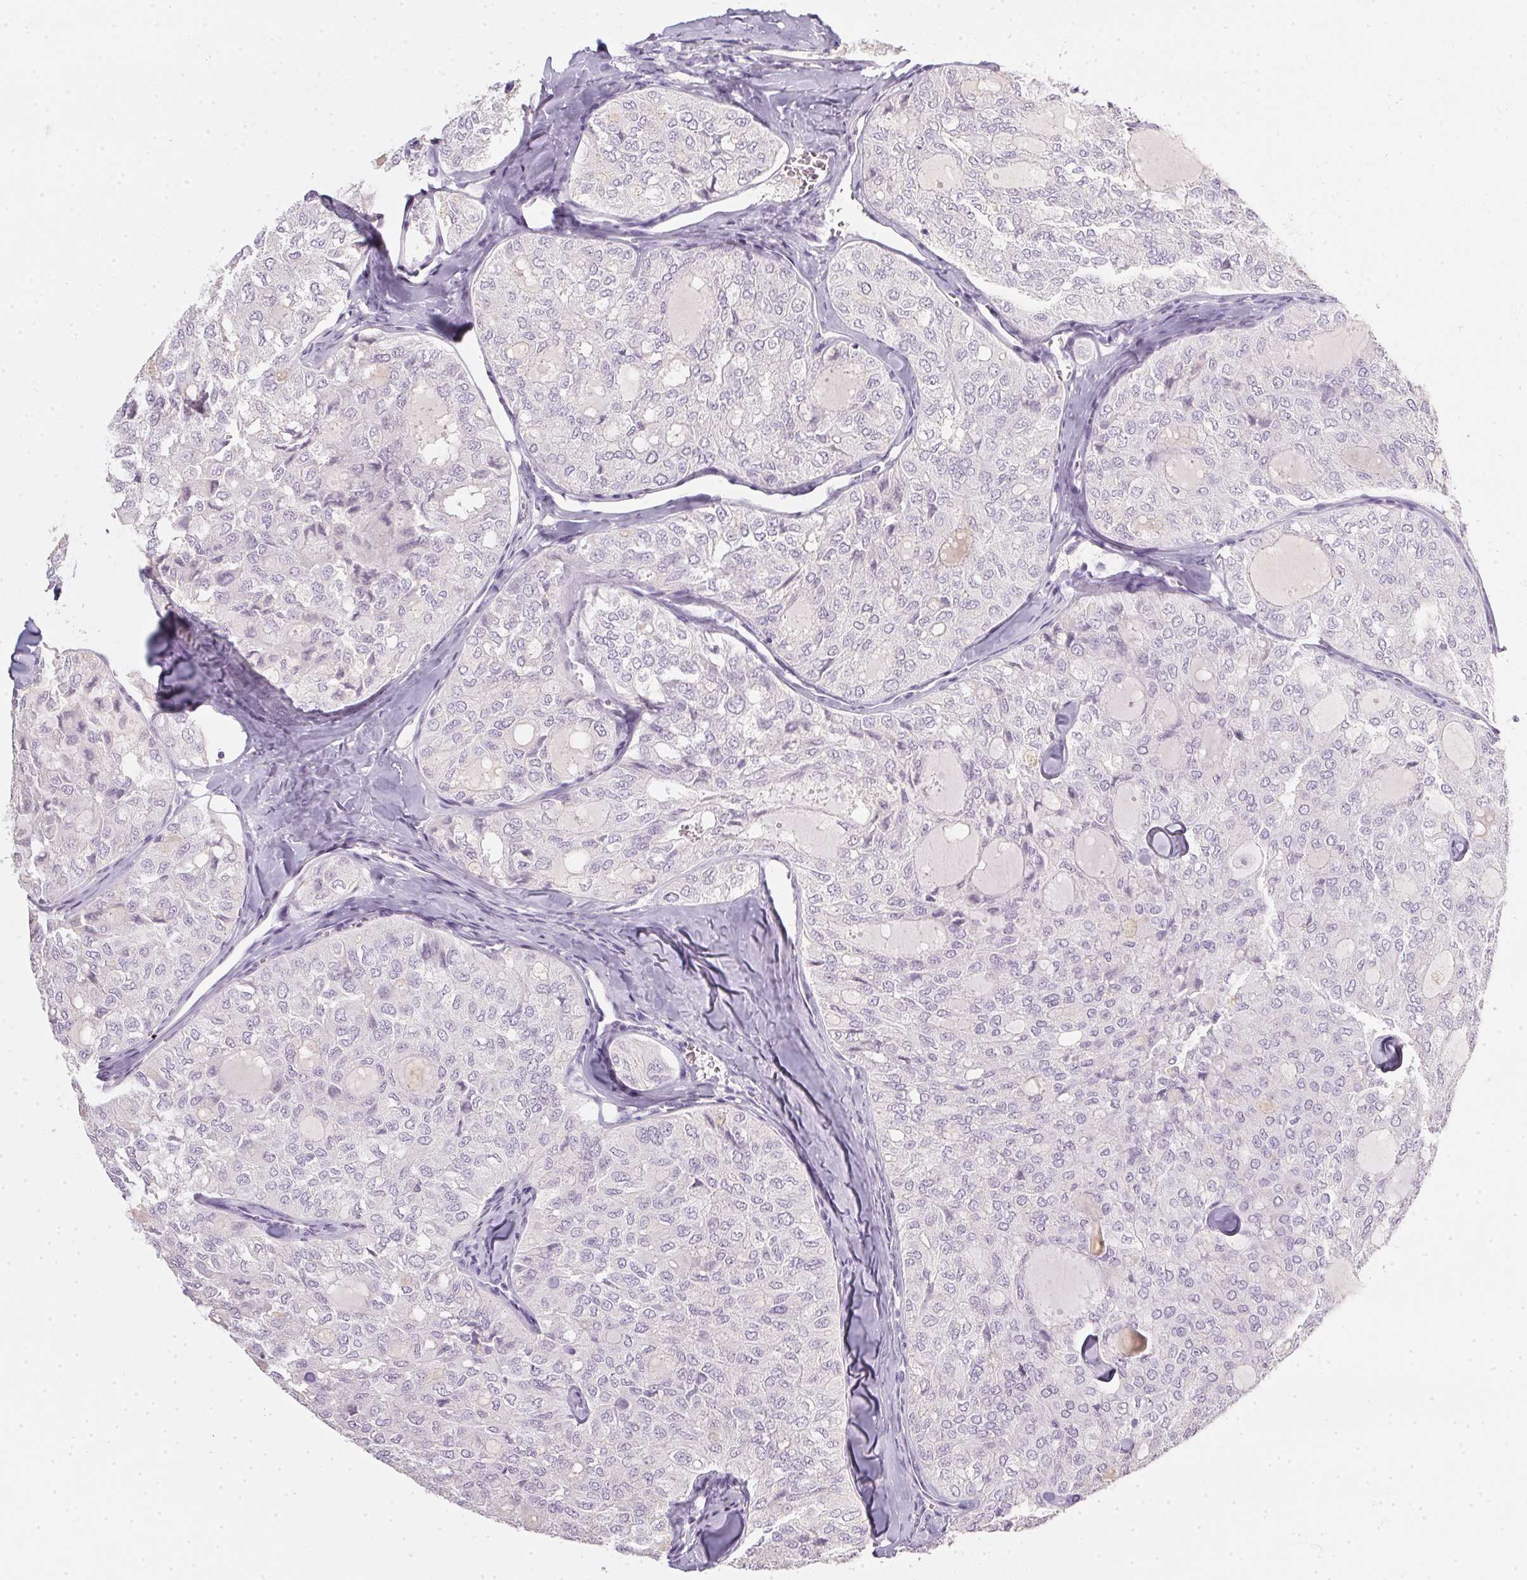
{"staining": {"intensity": "negative", "quantity": "none", "location": "none"}, "tissue": "thyroid cancer", "cell_type": "Tumor cells", "image_type": "cancer", "snomed": [{"axis": "morphology", "description": "Follicular adenoma carcinoma, NOS"}, {"axis": "topography", "description": "Thyroid gland"}], "caption": "The photomicrograph demonstrates no significant staining in tumor cells of thyroid cancer (follicular adenoma carcinoma).", "gene": "TMEM72", "patient": {"sex": "male", "age": 75}}